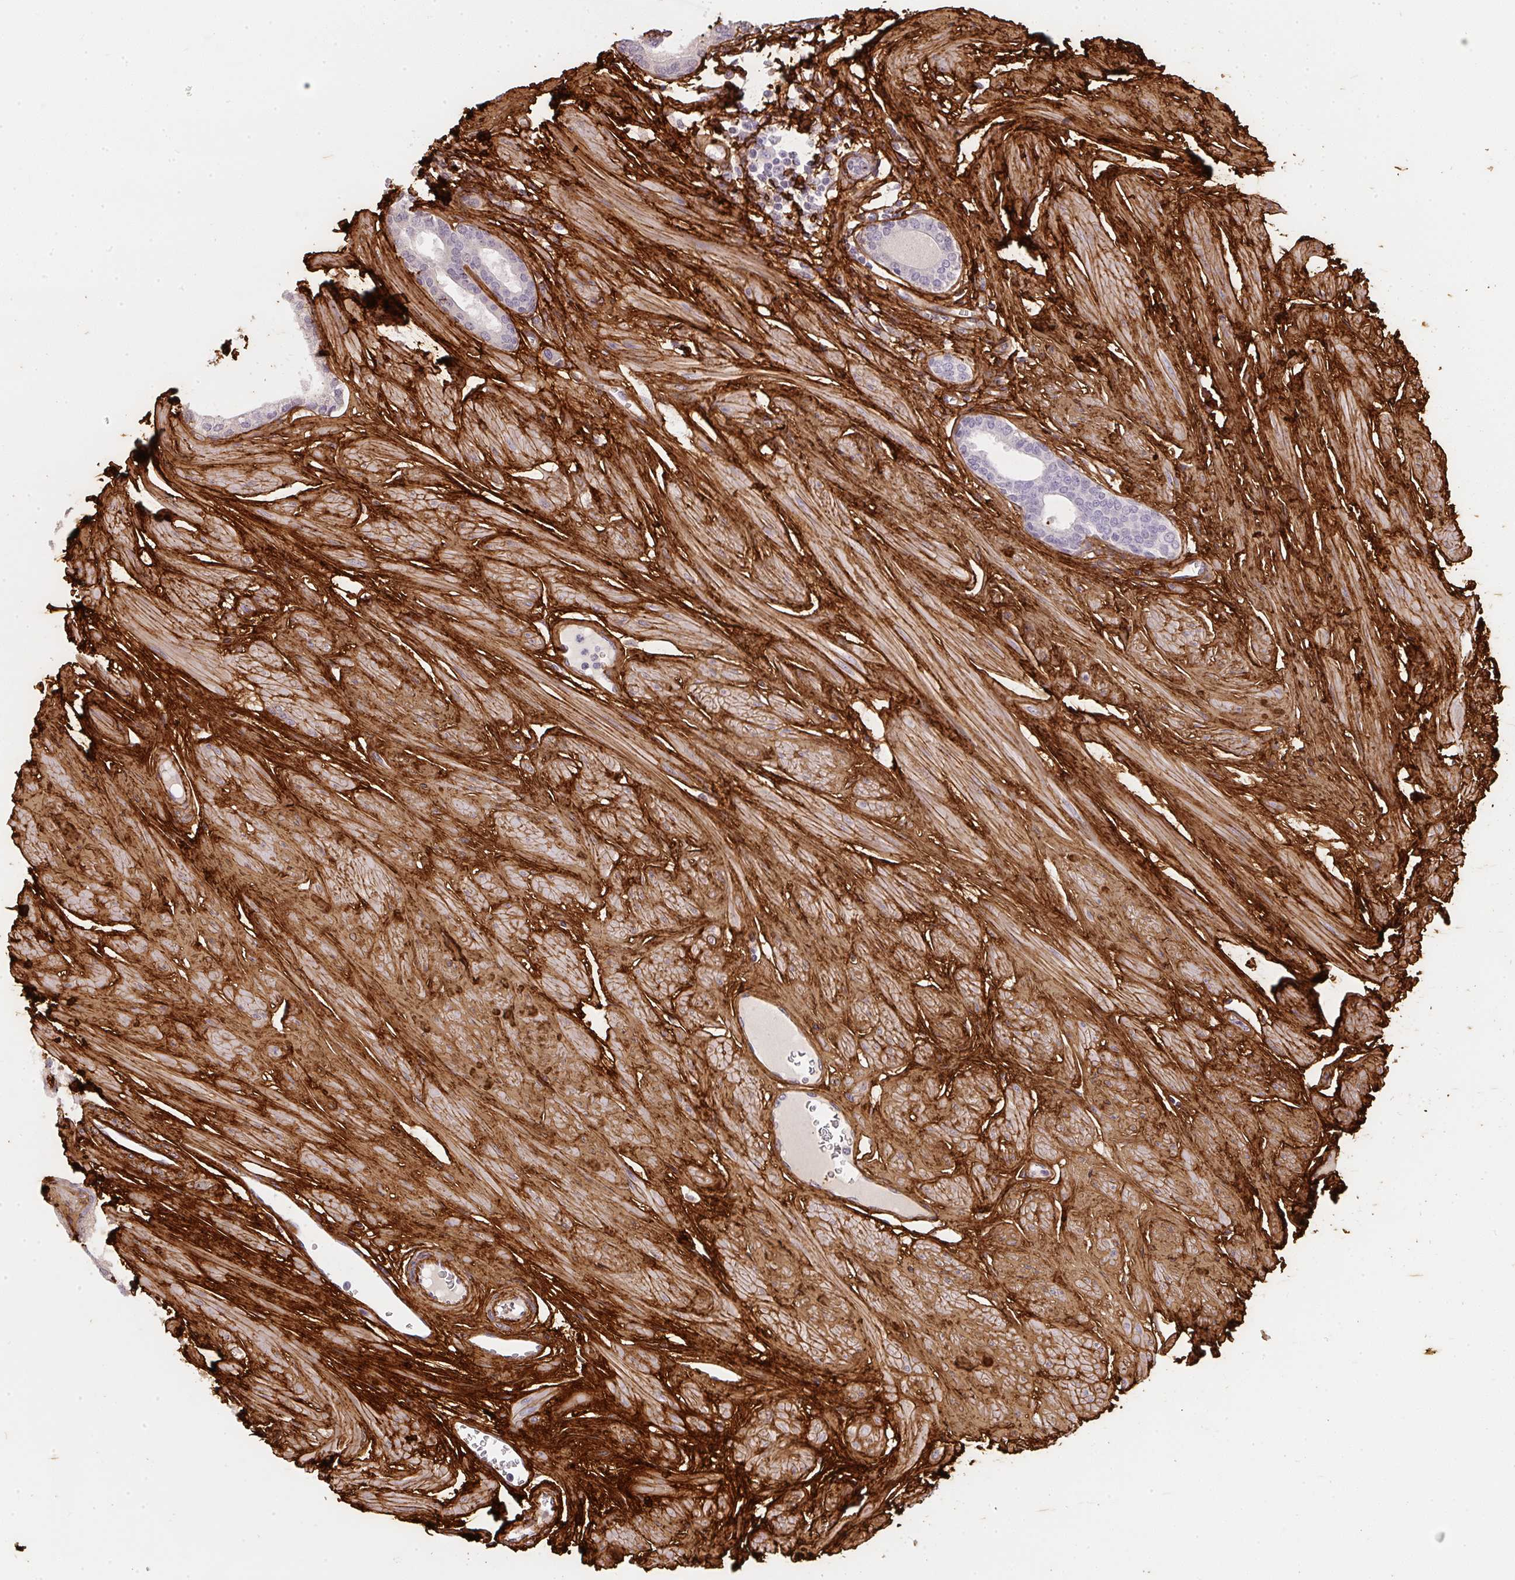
{"staining": {"intensity": "negative", "quantity": "none", "location": "none"}, "tissue": "prostate", "cell_type": "Glandular cells", "image_type": "normal", "snomed": [{"axis": "morphology", "description": "Normal tissue, NOS"}, {"axis": "topography", "description": "Prostate"}, {"axis": "topography", "description": "Peripheral nerve tissue"}], "caption": "Photomicrograph shows no protein staining in glandular cells of unremarkable prostate. Brightfield microscopy of IHC stained with DAB (brown) and hematoxylin (blue), captured at high magnification.", "gene": "COL3A1", "patient": {"sex": "male", "age": 55}}